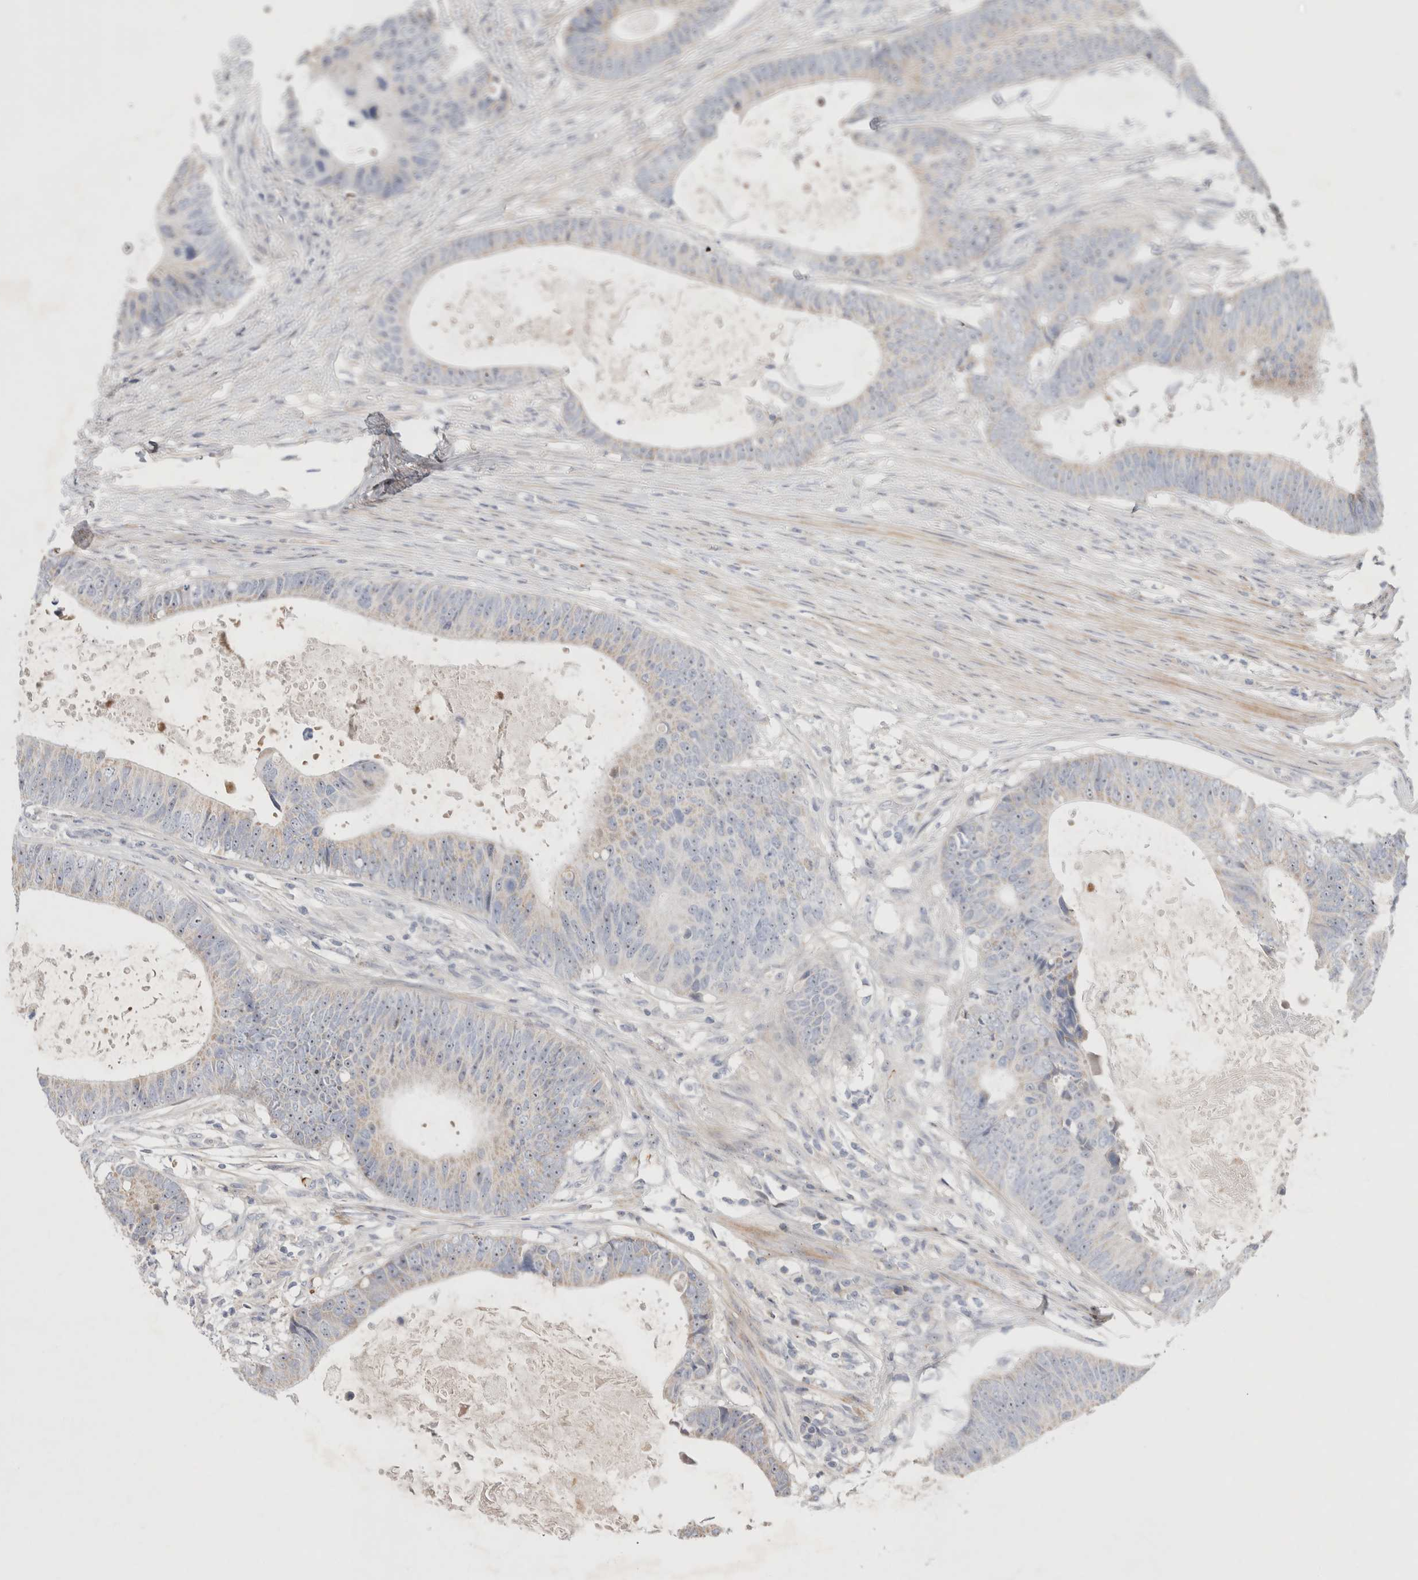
{"staining": {"intensity": "negative", "quantity": "none", "location": "none"}, "tissue": "colorectal cancer", "cell_type": "Tumor cells", "image_type": "cancer", "snomed": [{"axis": "morphology", "description": "Adenocarcinoma, NOS"}, {"axis": "topography", "description": "Colon"}], "caption": "The histopathology image reveals no staining of tumor cells in colorectal adenocarcinoma.", "gene": "ECHDC2", "patient": {"sex": "male", "age": 56}}